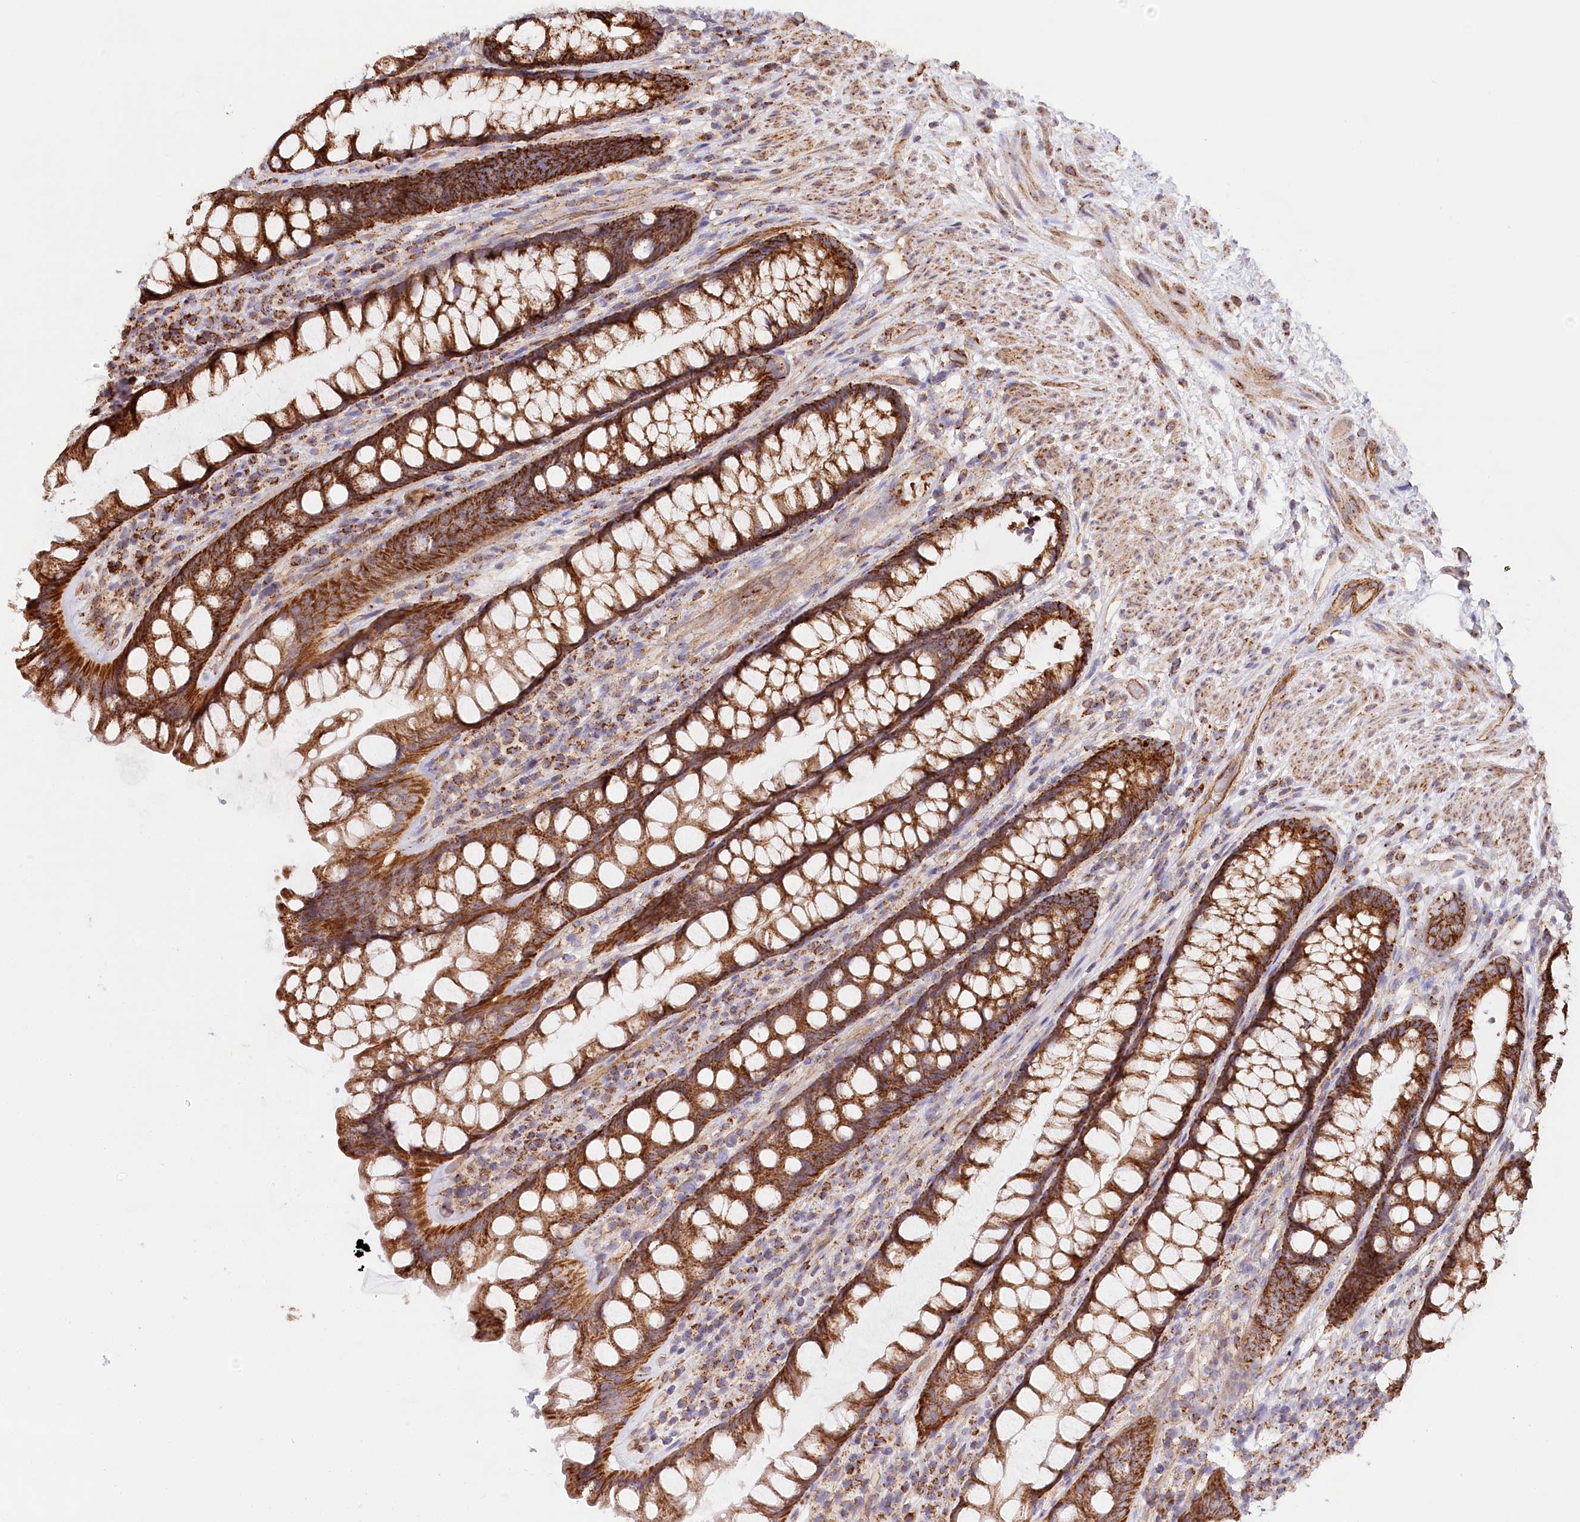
{"staining": {"intensity": "strong", "quantity": ">75%", "location": "cytoplasmic/membranous"}, "tissue": "rectum", "cell_type": "Glandular cells", "image_type": "normal", "snomed": [{"axis": "morphology", "description": "Normal tissue, NOS"}, {"axis": "topography", "description": "Rectum"}], "caption": "High-power microscopy captured an immunohistochemistry photomicrograph of normal rectum, revealing strong cytoplasmic/membranous staining in about >75% of glandular cells.", "gene": "UMPS", "patient": {"sex": "male", "age": 74}}